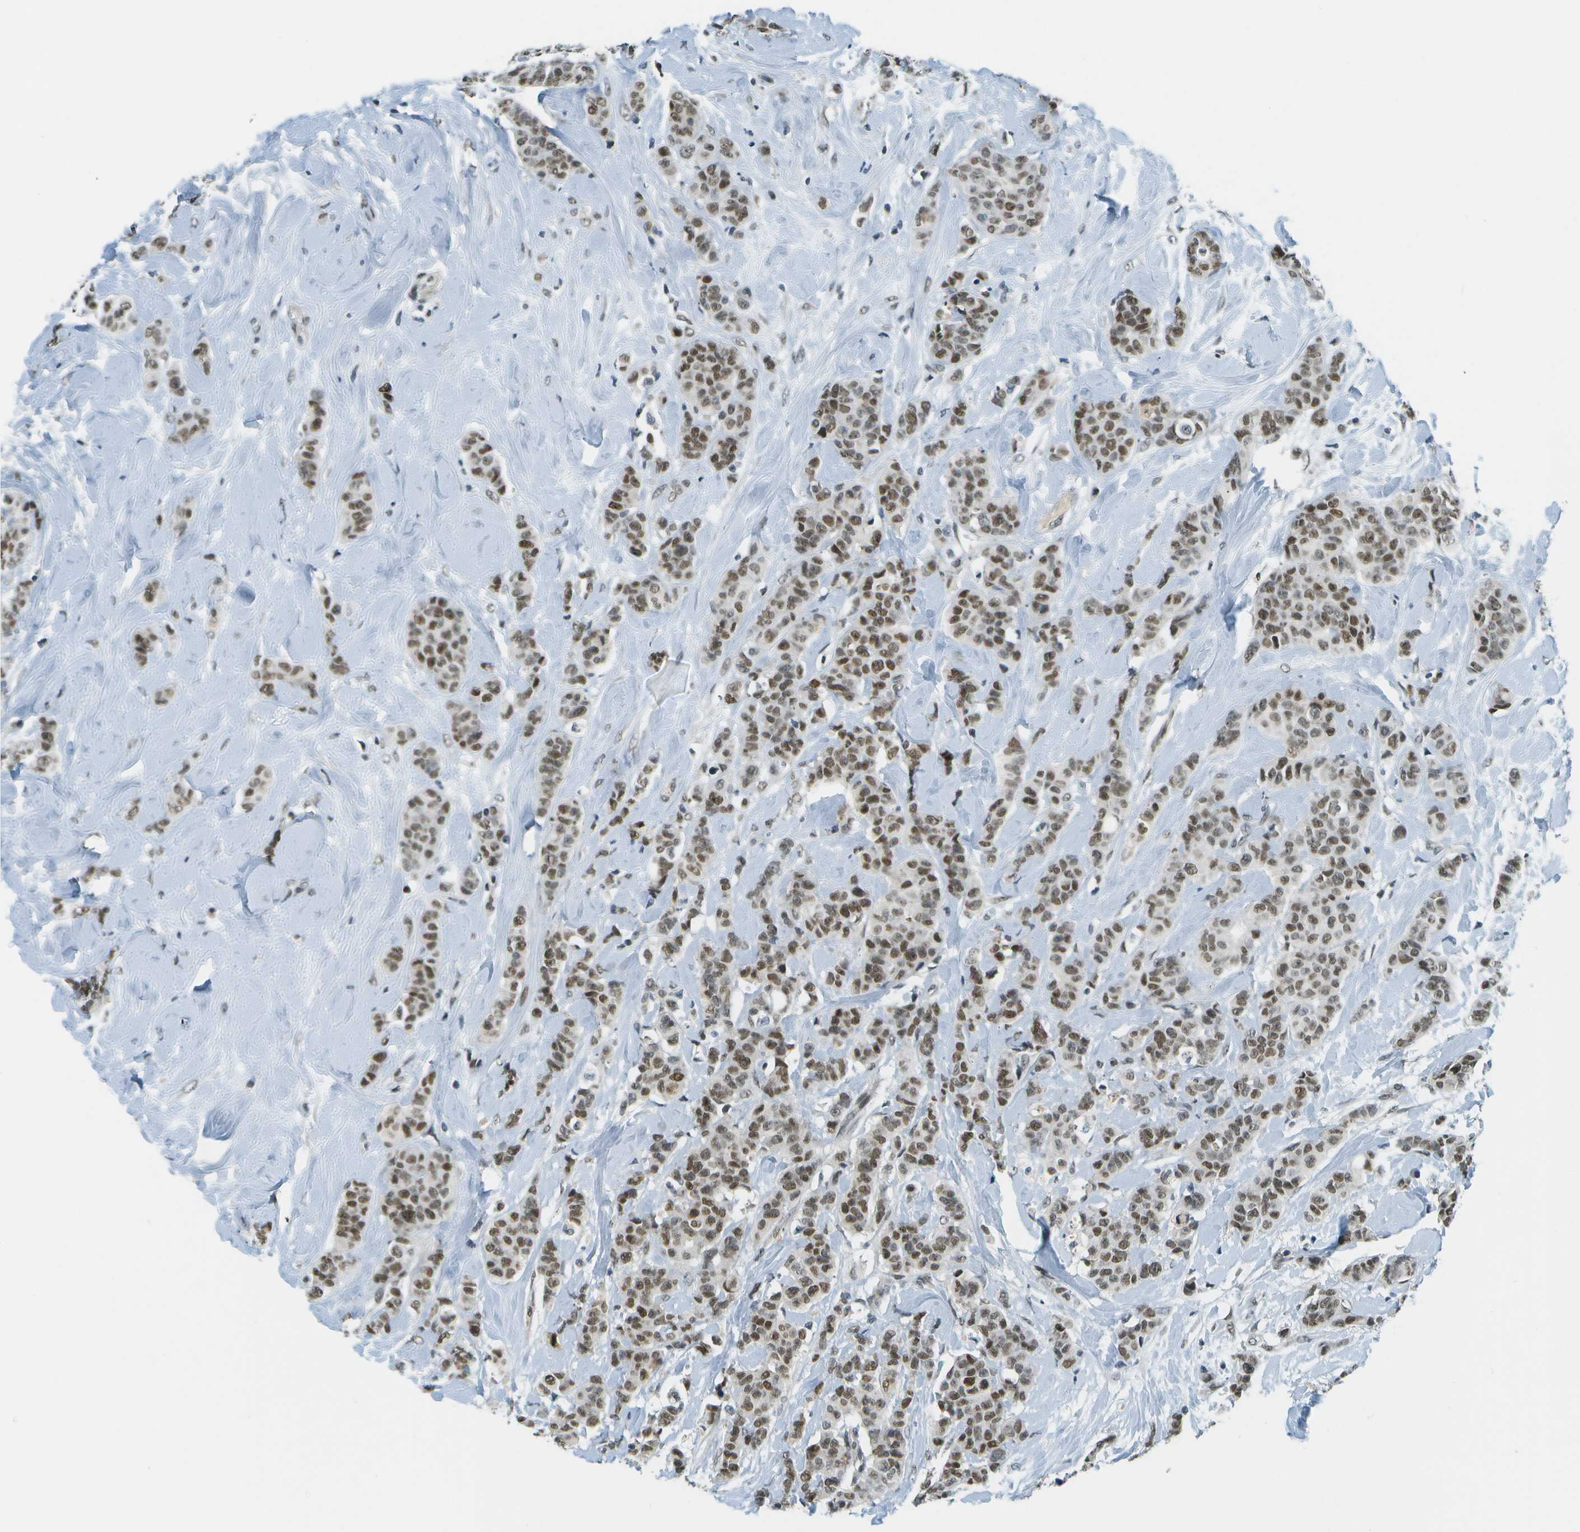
{"staining": {"intensity": "moderate", "quantity": ">75%", "location": "nuclear"}, "tissue": "breast cancer", "cell_type": "Tumor cells", "image_type": "cancer", "snomed": [{"axis": "morphology", "description": "Normal tissue, NOS"}, {"axis": "morphology", "description": "Duct carcinoma"}, {"axis": "topography", "description": "Breast"}], "caption": "The photomicrograph exhibits immunohistochemical staining of breast intraductal carcinoma. There is moderate nuclear expression is identified in about >75% of tumor cells. (Stains: DAB in brown, nuclei in blue, Microscopy: brightfield microscopy at high magnification).", "gene": "CBX5", "patient": {"sex": "female", "age": 40}}